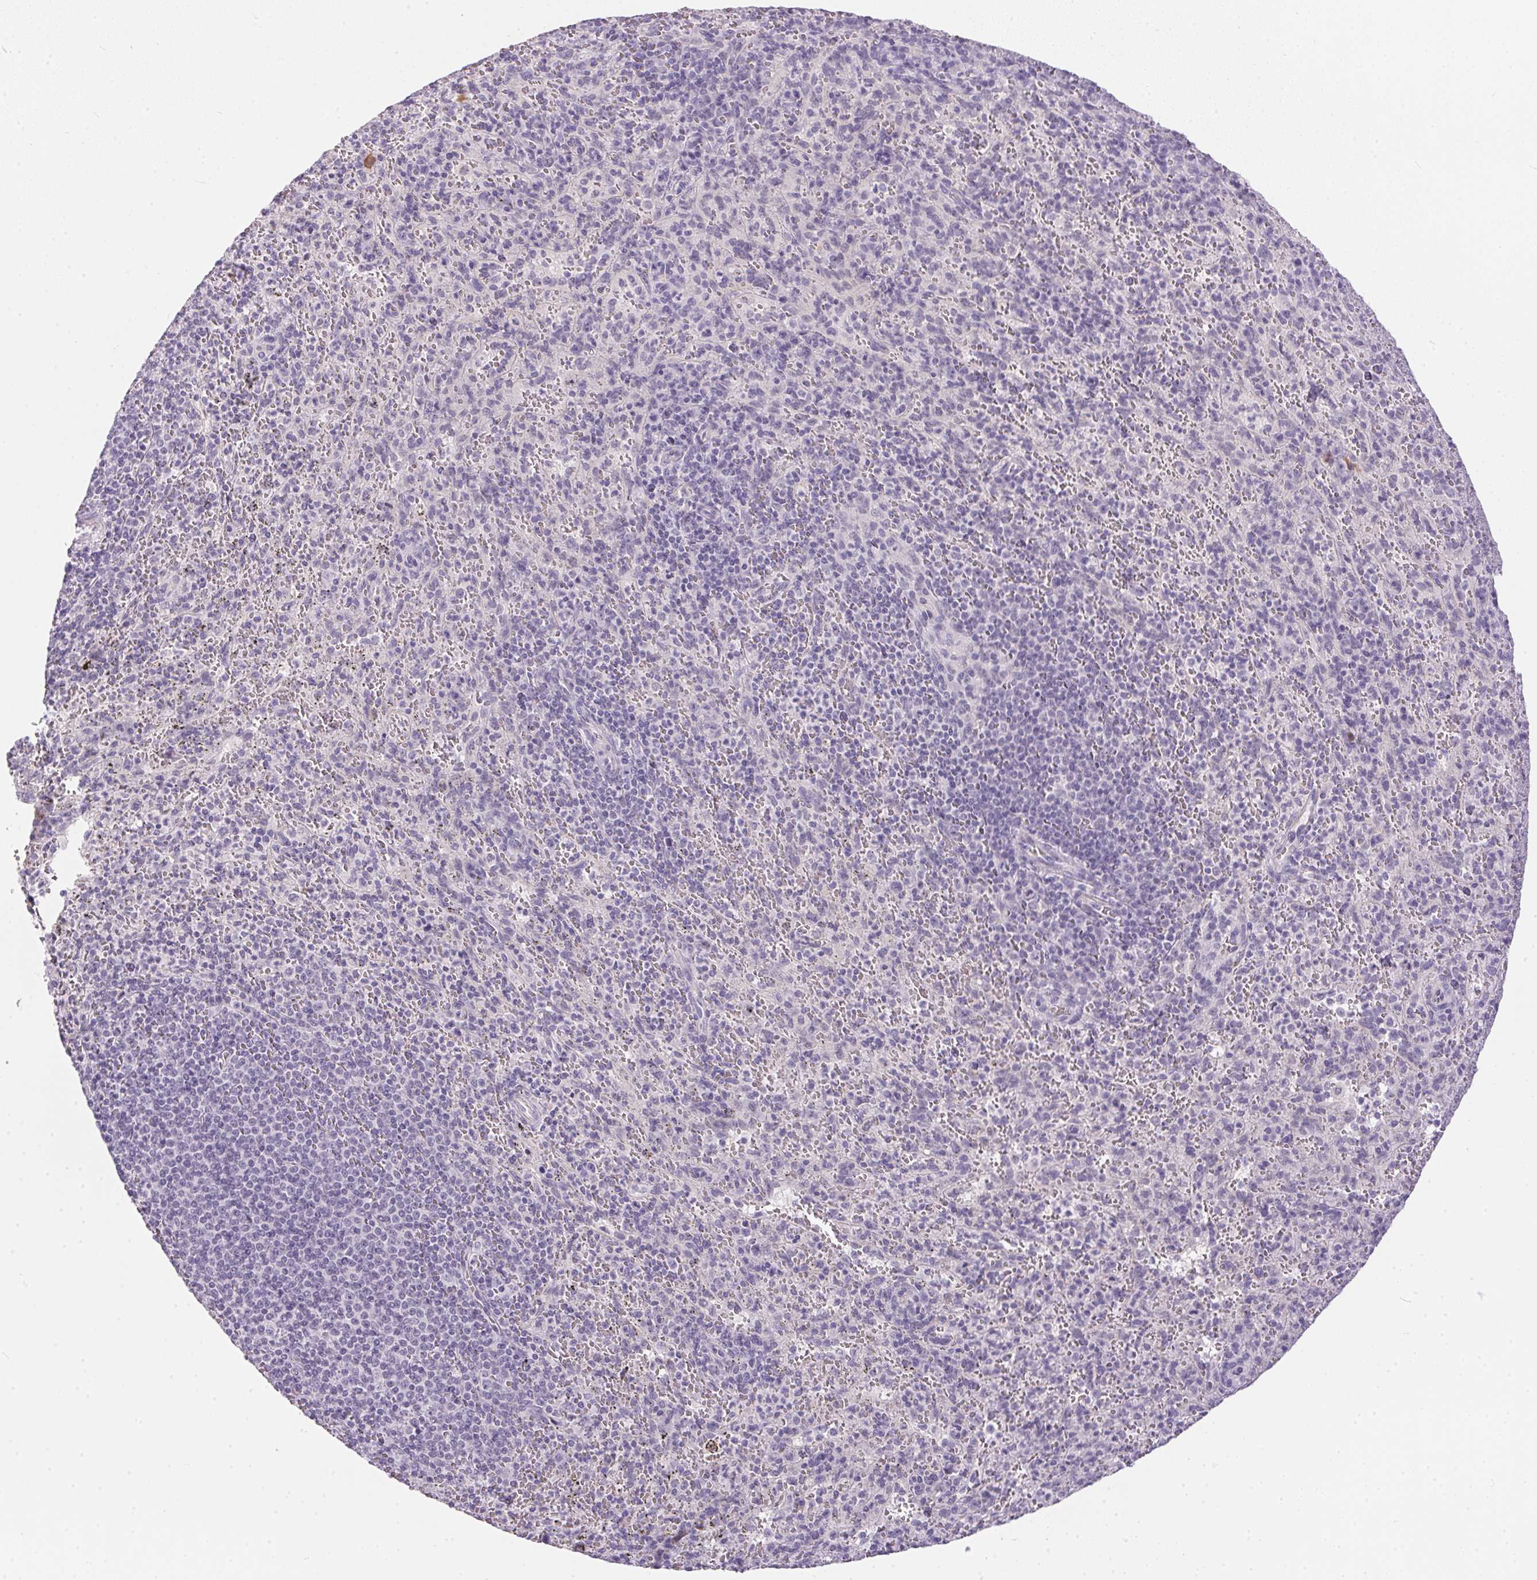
{"staining": {"intensity": "negative", "quantity": "none", "location": "none"}, "tissue": "spleen", "cell_type": "Cells in red pulp", "image_type": "normal", "snomed": [{"axis": "morphology", "description": "Normal tissue, NOS"}, {"axis": "topography", "description": "Spleen"}], "caption": "Immunohistochemistry (IHC) histopathology image of unremarkable spleen stained for a protein (brown), which displays no expression in cells in red pulp.", "gene": "GBP6", "patient": {"sex": "male", "age": 57}}